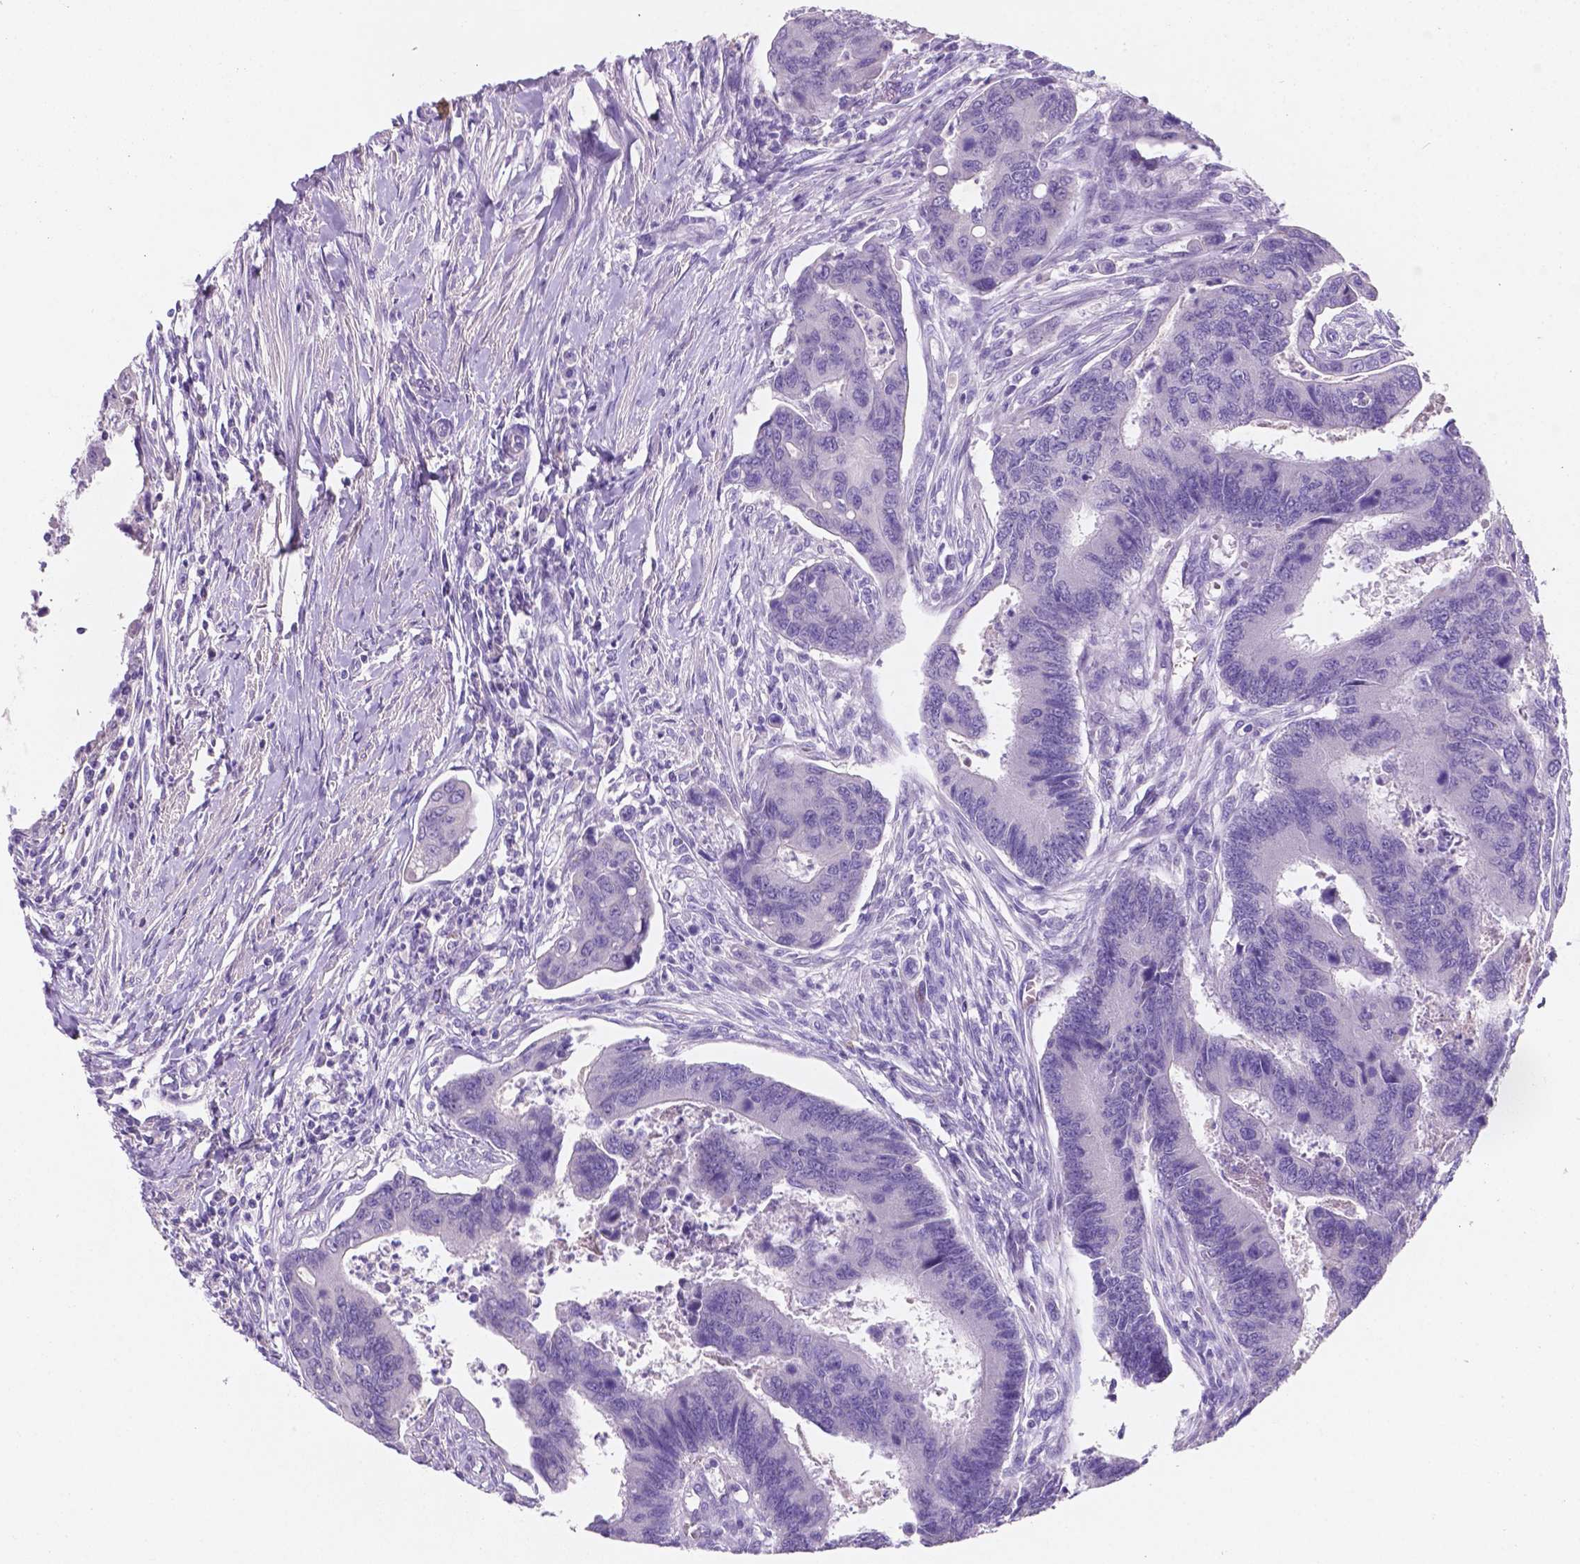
{"staining": {"intensity": "negative", "quantity": "none", "location": "none"}, "tissue": "colorectal cancer", "cell_type": "Tumor cells", "image_type": "cancer", "snomed": [{"axis": "morphology", "description": "Adenocarcinoma, NOS"}, {"axis": "topography", "description": "Colon"}], "caption": "Human colorectal adenocarcinoma stained for a protein using immunohistochemistry shows no staining in tumor cells.", "gene": "EBLN2", "patient": {"sex": "female", "age": 67}}